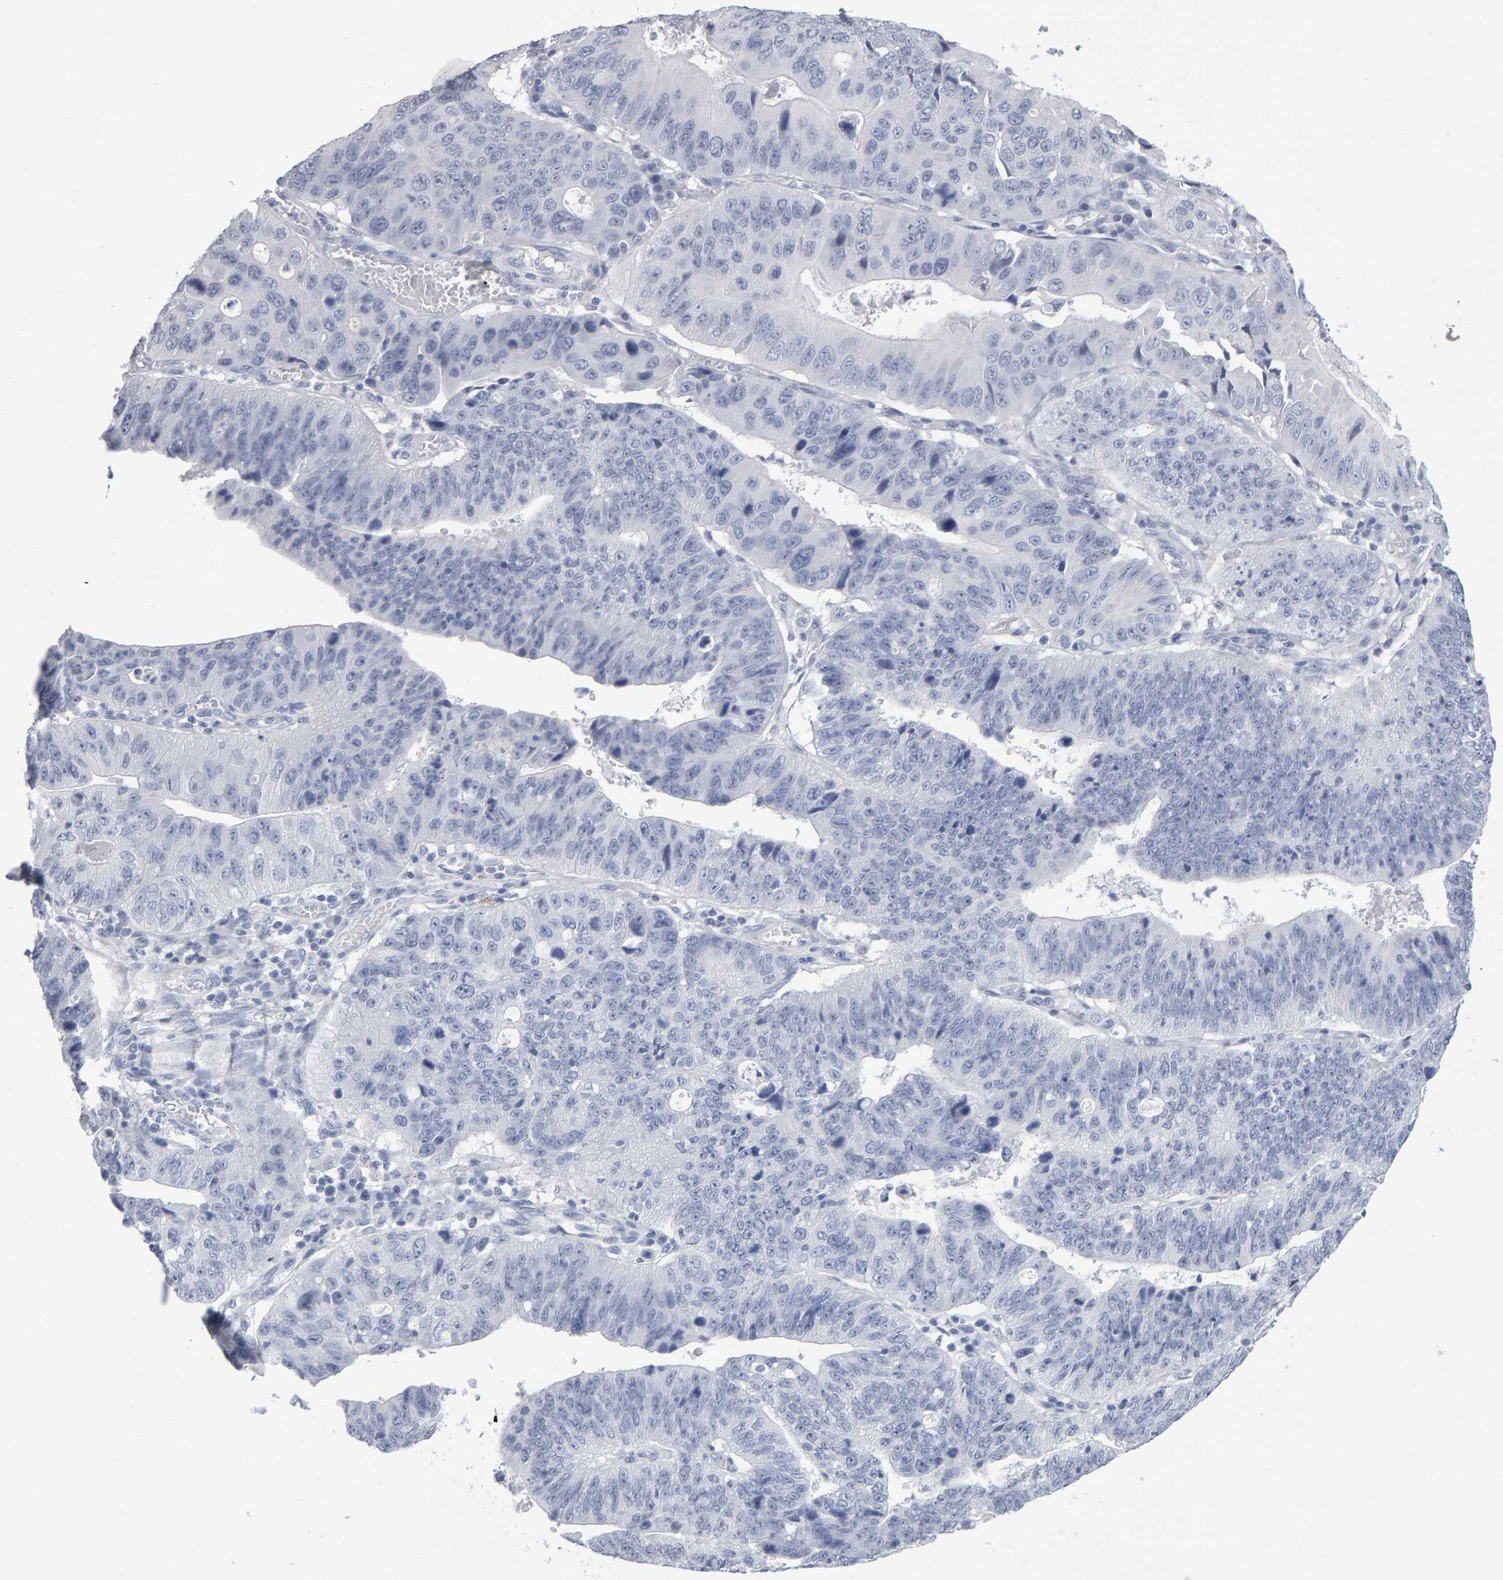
{"staining": {"intensity": "negative", "quantity": "none", "location": "none"}, "tissue": "stomach cancer", "cell_type": "Tumor cells", "image_type": "cancer", "snomed": [{"axis": "morphology", "description": "Adenocarcinoma, NOS"}, {"axis": "topography", "description": "Stomach"}], "caption": "Stomach cancer (adenocarcinoma) stained for a protein using immunohistochemistry displays no expression tumor cells.", "gene": "NCDN", "patient": {"sex": "male", "age": 59}}